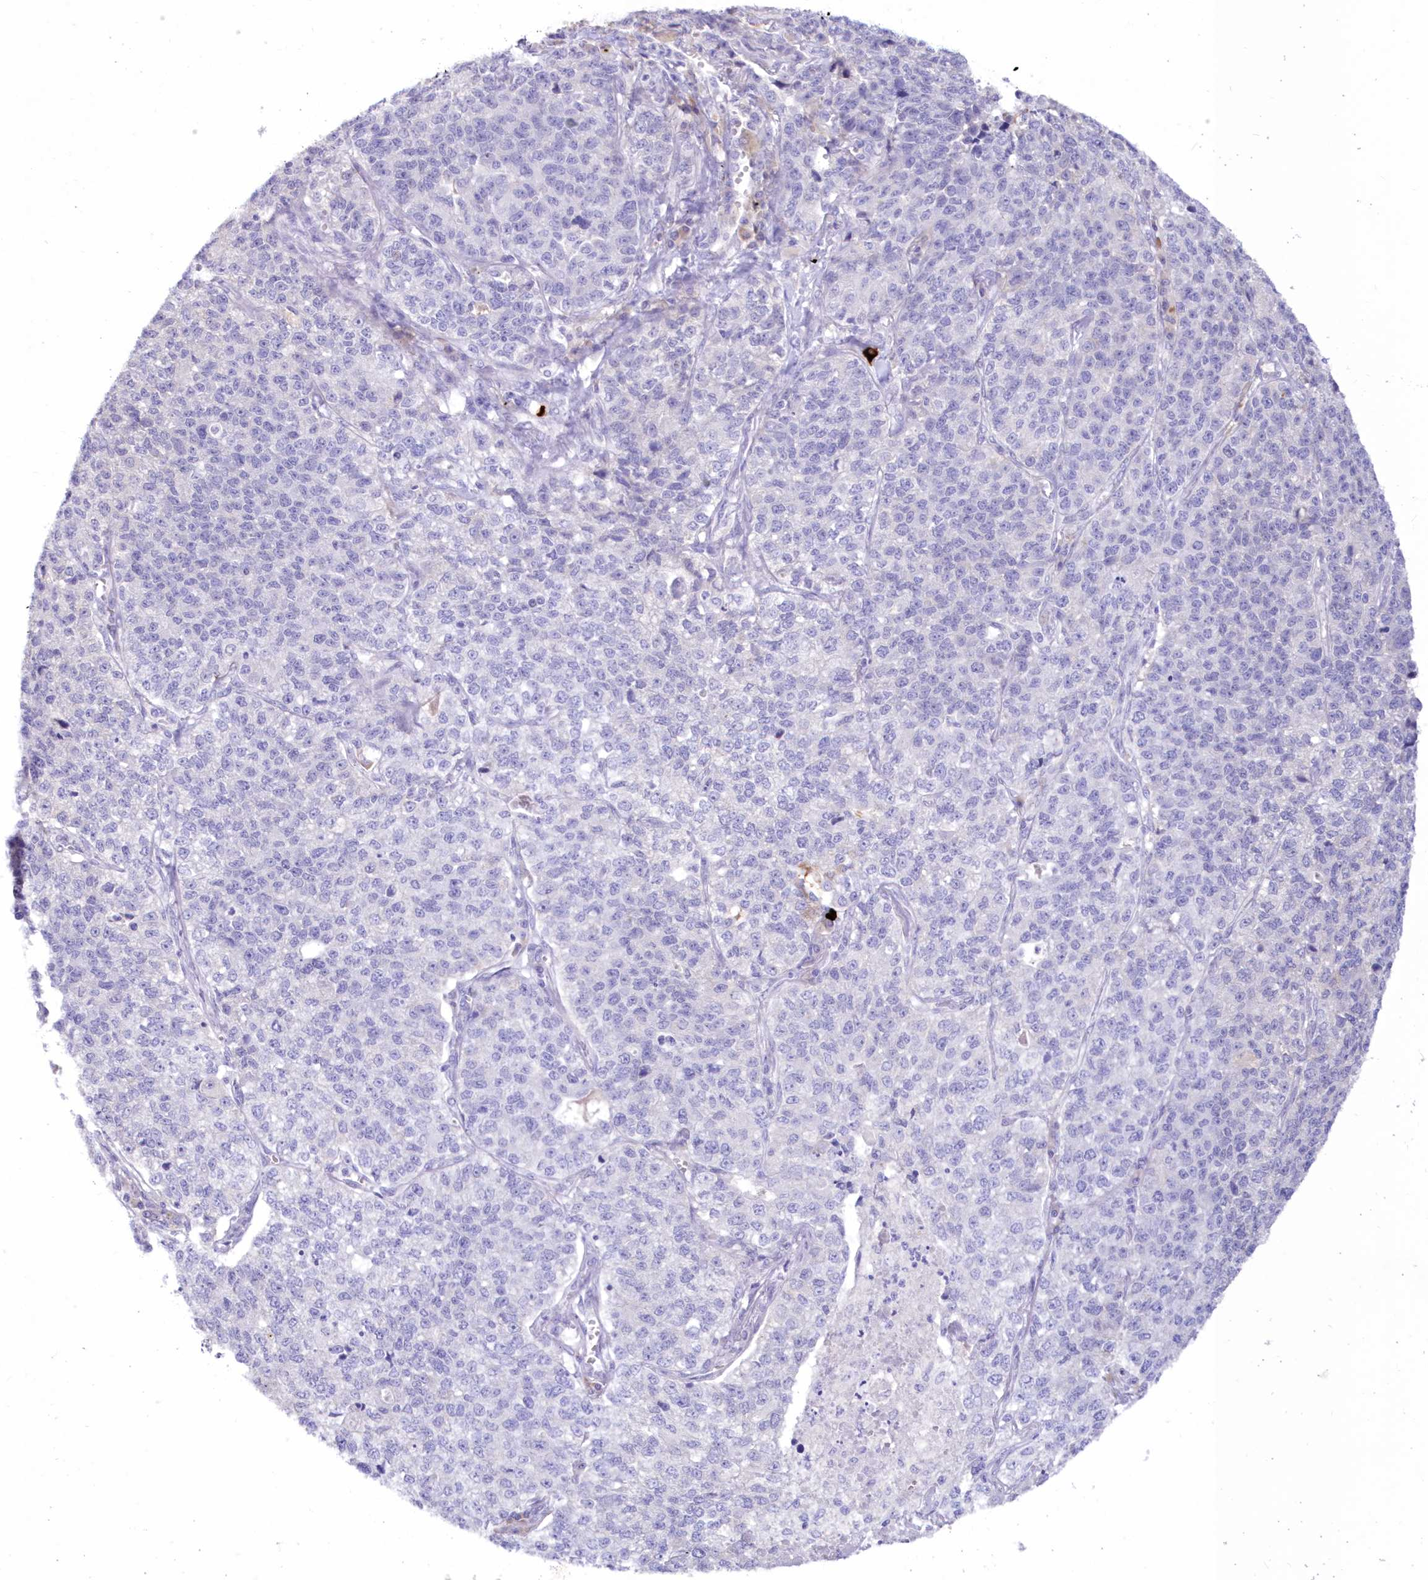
{"staining": {"intensity": "negative", "quantity": "none", "location": "none"}, "tissue": "lung cancer", "cell_type": "Tumor cells", "image_type": "cancer", "snomed": [{"axis": "morphology", "description": "Adenocarcinoma, NOS"}, {"axis": "topography", "description": "Lung"}], "caption": "Immunohistochemical staining of human lung adenocarcinoma demonstrates no significant staining in tumor cells.", "gene": "SNED1", "patient": {"sex": "male", "age": 49}}